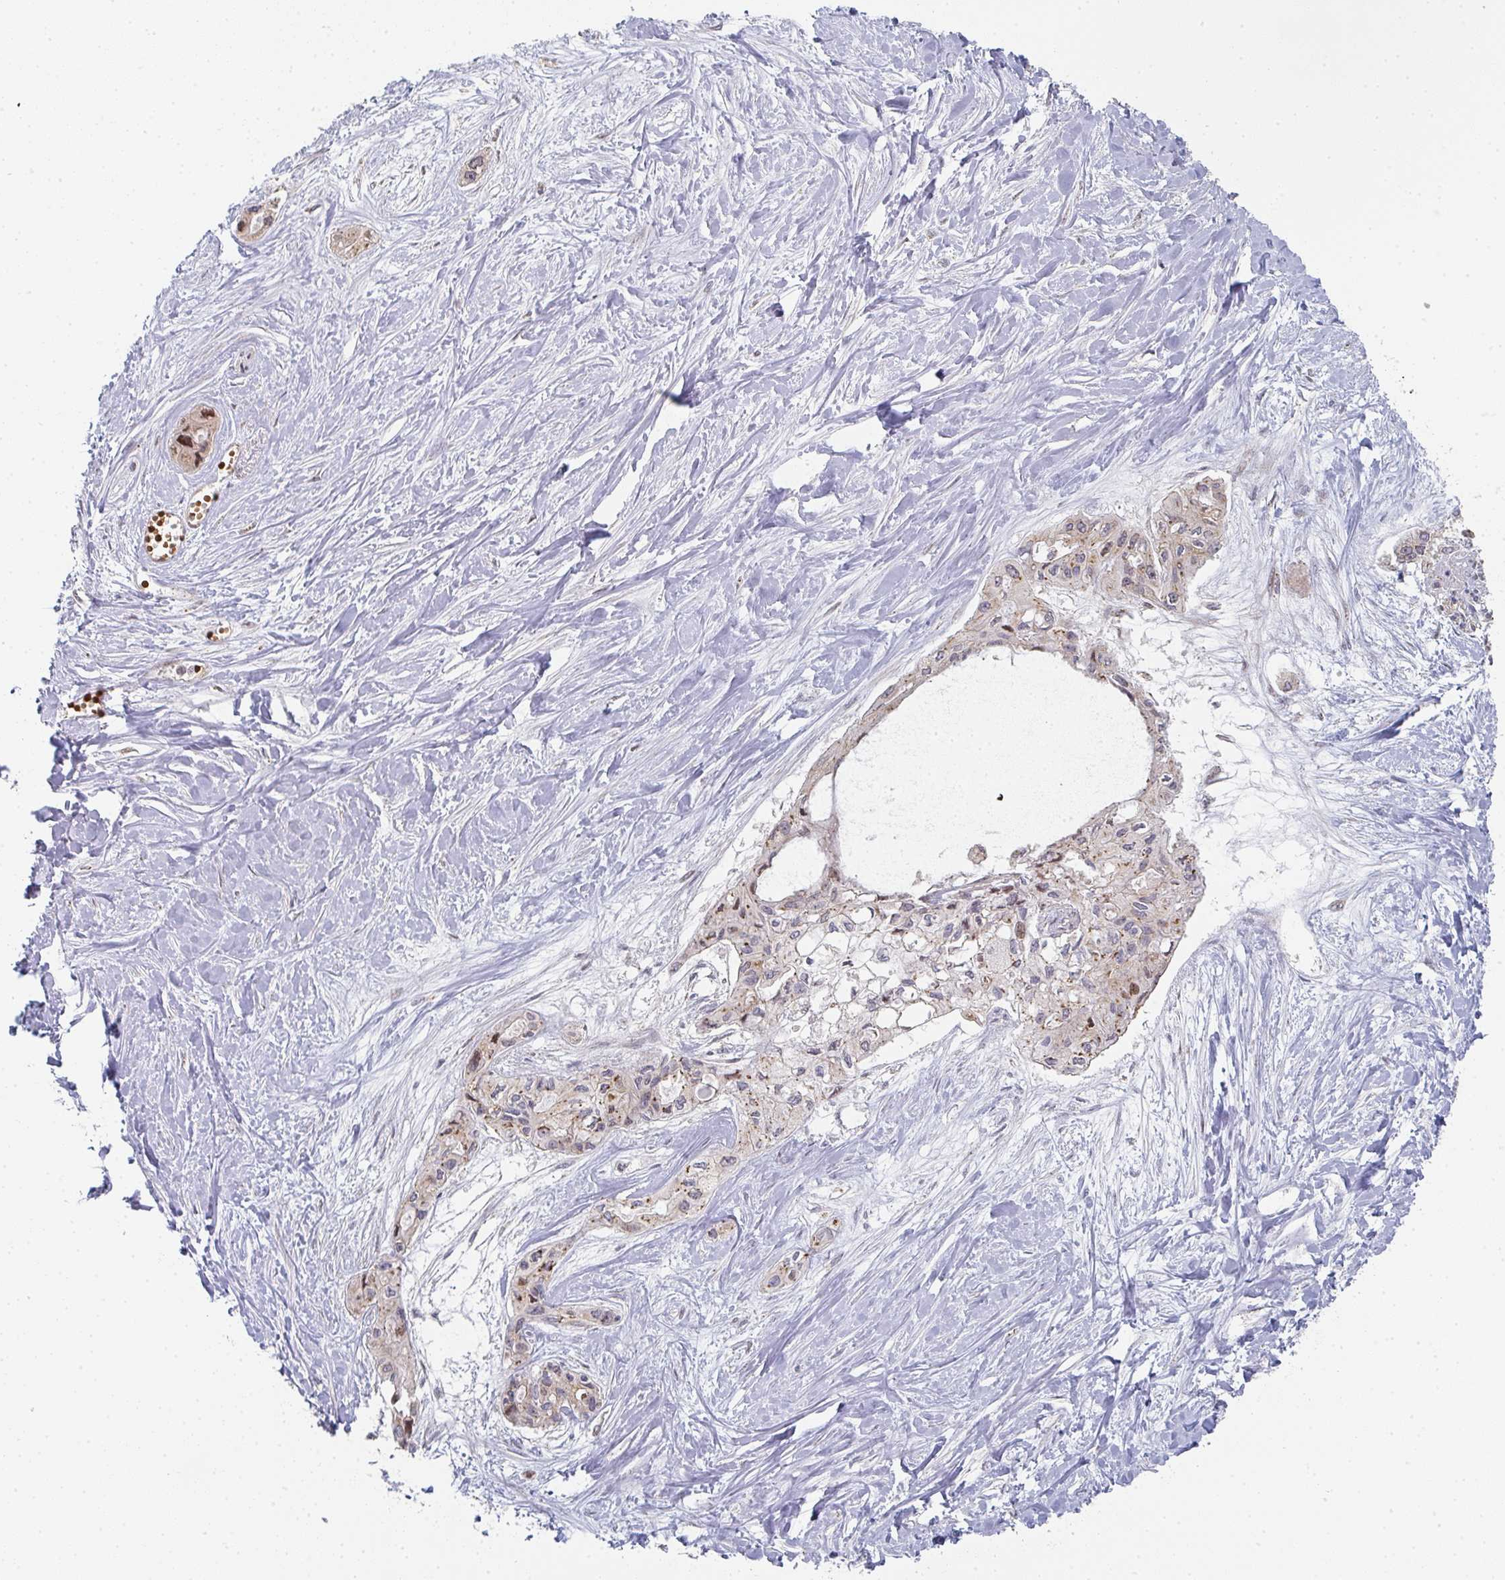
{"staining": {"intensity": "moderate", "quantity": ">75%", "location": "cytoplasmic/membranous"}, "tissue": "pancreatic cancer", "cell_type": "Tumor cells", "image_type": "cancer", "snomed": [{"axis": "morphology", "description": "Adenocarcinoma, NOS"}, {"axis": "topography", "description": "Pancreas"}], "caption": "Brown immunohistochemical staining in human pancreatic adenocarcinoma exhibits moderate cytoplasmic/membranous positivity in about >75% of tumor cells.", "gene": "ZNF526", "patient": {"sex": "female", "age": 50}}